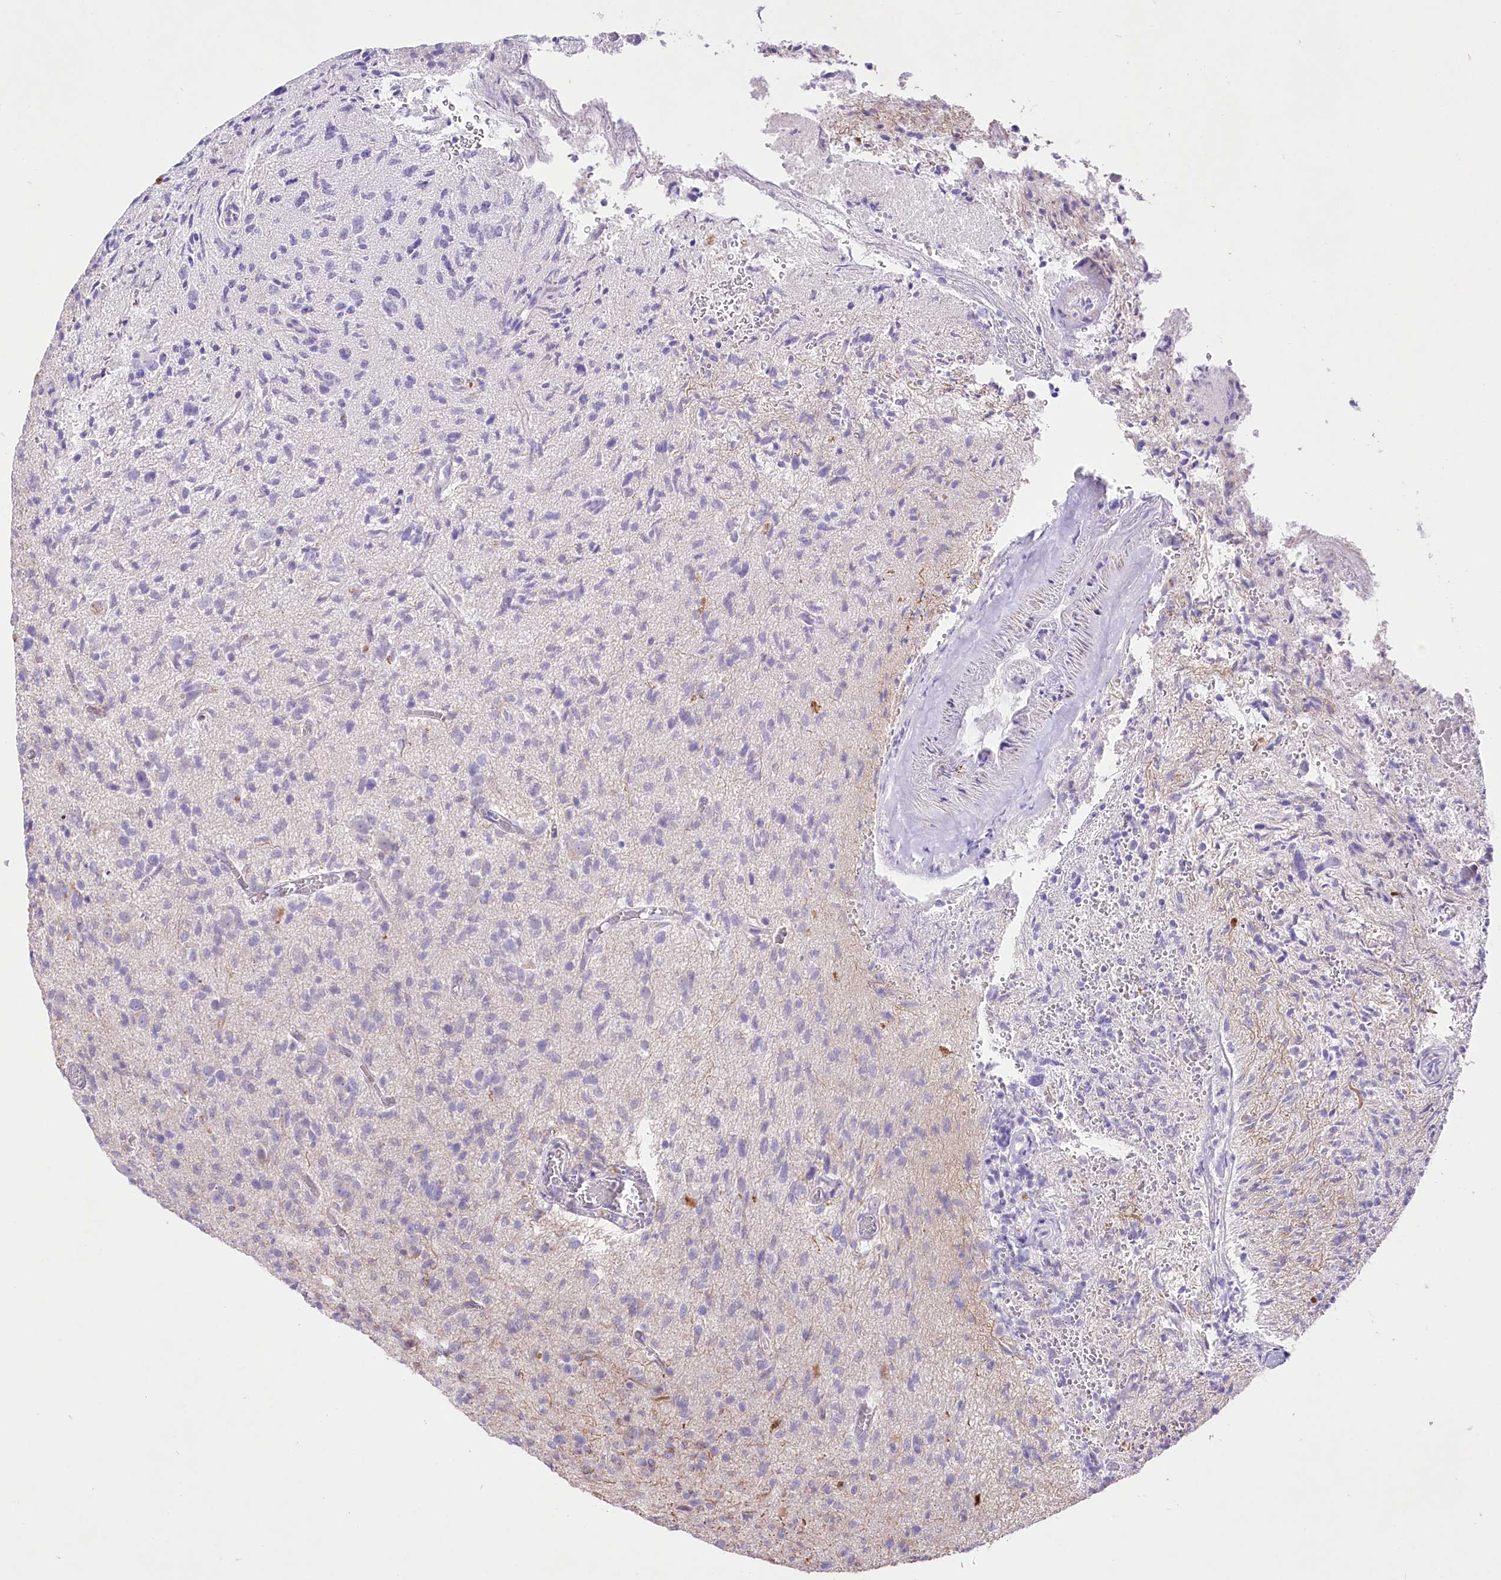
{"staining": {"intensity": "negative", "quantity": "none", "location": "none"}, "tissue": "glioma", "cell_type": "Tumor cells", "image_type": "cancer", "snomed": [{"axis": "morphology", "description": "Glioma, malignant, High grade"}, {"axis": "topography", "description": "Brain"}], "caption": "Immunohistochemical staining of malignant glioma (high-grade) demonstrates no significant staining in tumor cells.", "gene": "LRRC14B", "patient": {"sex": "female", "age": 57}}